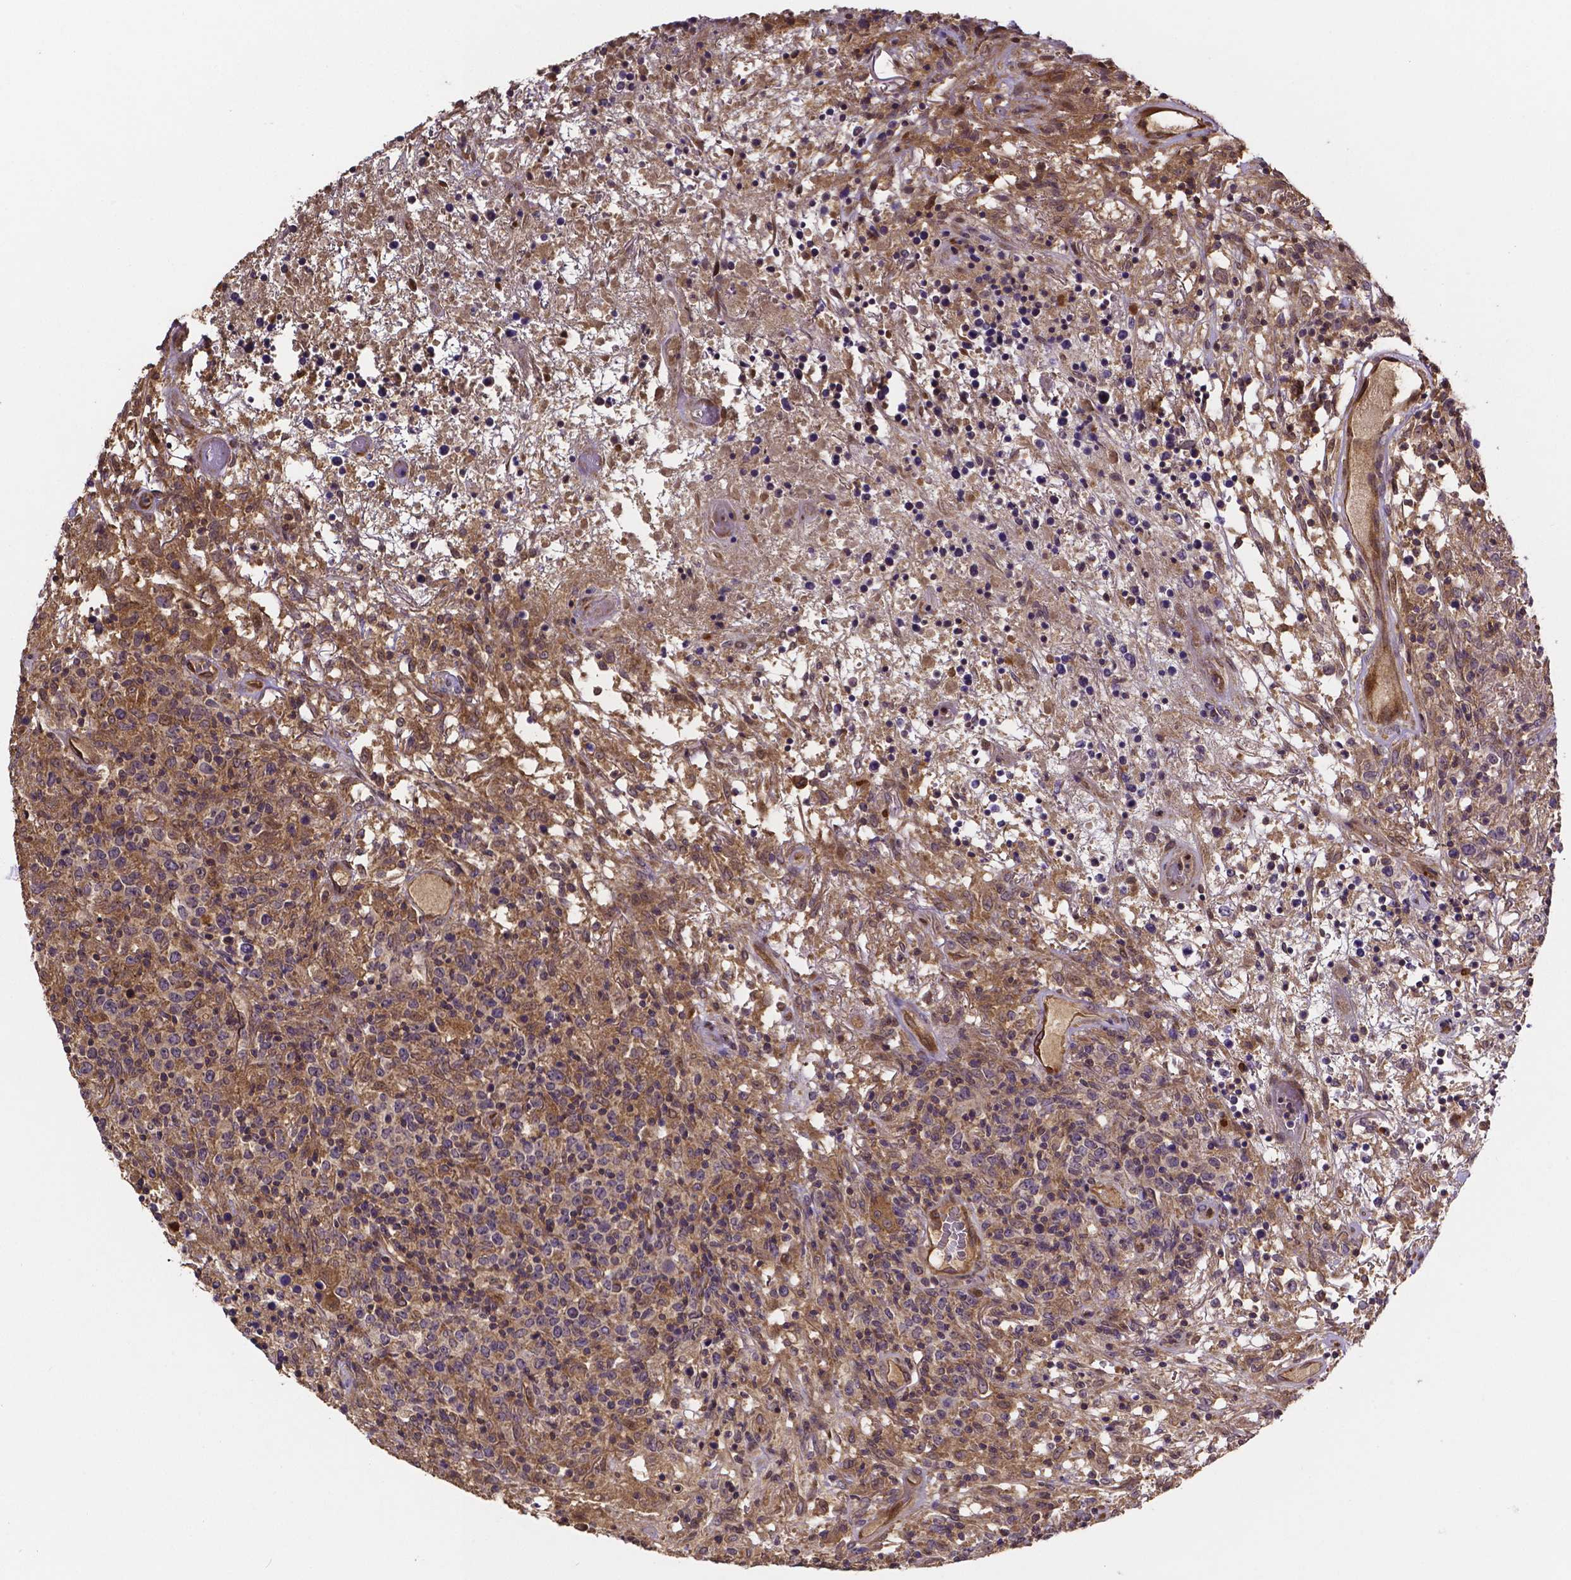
{"staining": {"intensity": "negative", "quantity": "none", "location": "none"}, "tissue": "lymphoma", "cell_type": "Tumor cells", "image_type": "cancer", "snomed": [{"axis": "morphology", "description": "Malignant lymphoma, non-Hodgkin's type, High grade"}, {"axis": "topography", "description": "Lung"}], "caption": "IHC histopathology image of human malignant lymphoma, non-Hodgkin's type (high-grade) stained for a protein (brown), which displays no staining in tumor cells.", "gene": "RNF123", "patient": {"sex": "male", "age": 79}}